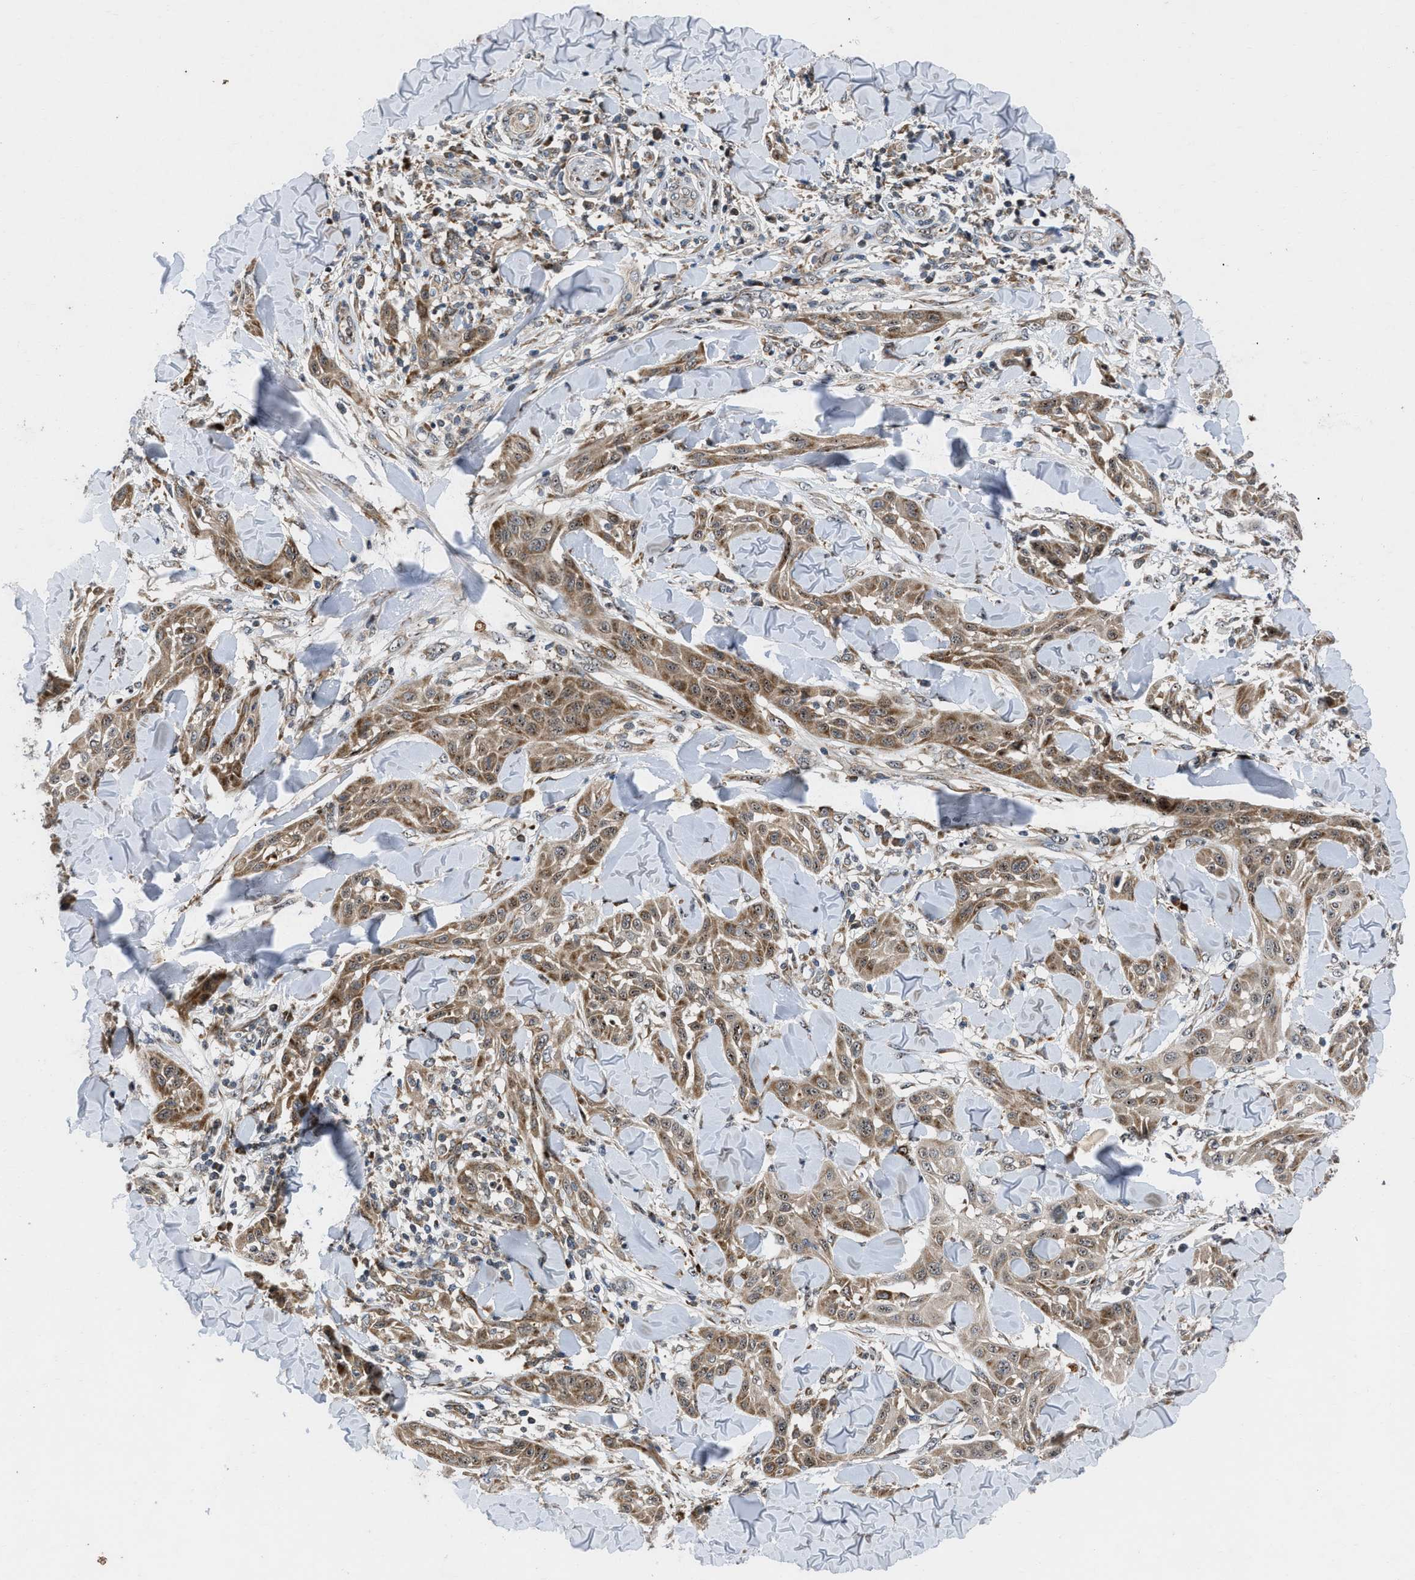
{"staining": {"intensity": "moderate", "quantity": ">75%", "location": "cytoplasmic/membranous"}, "tissue": "skin cancer", "cell_type": "Tumor cells", "image_type": "cancer", "snomed": [{"axis": "morphology", "description": "Squamous cell carcinoma, NOS"}, {"axis": "topography", "description": "Skin"}], "caption": "Immunohistochemistry (IHC) micrograph of neoplastic tissue: skin cancer stained using immunohistochemistry (IHC) shows medium levels of moderate protein expression localized specifically in the cytoplasmic/membranous of tumor cells, appearing as a cytoplasmic/membranous brown color.", "gene": "AP3M2", "patient": {"sex": "male", "age": 24}}